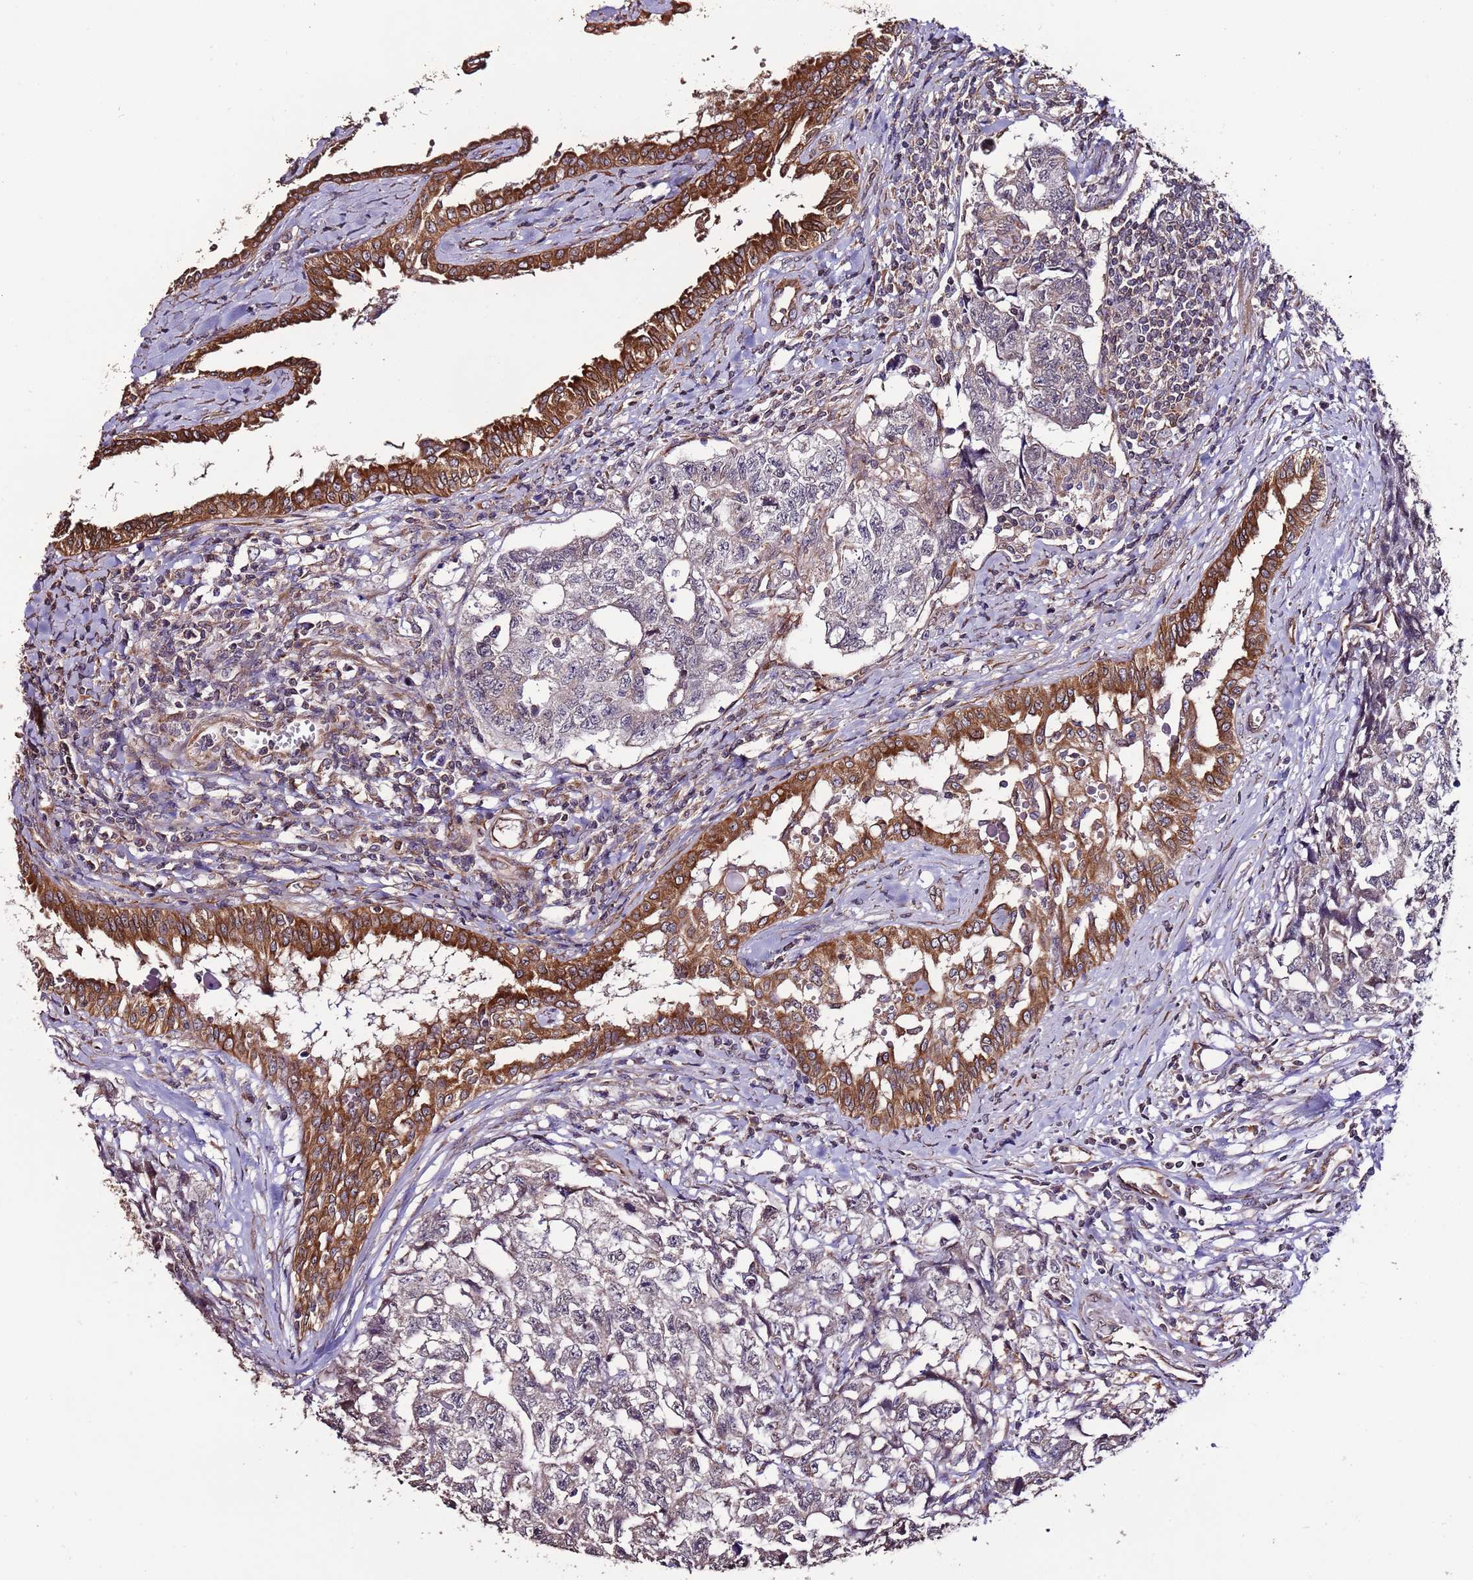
{"staining": {"intensity": "strong", "quantity": "25%-75%", "location": "cytoplasmic/membranous"}, "tissue": "testis cancer", "cell_type": "Tumor cells", "image_type": "cancer", "snomed": [{"axis": "morphology", "description": "Carcinoma, Embryonal, NOS"}, {"axis": "topography", "description": "Testis"}], "caption": "A brown stain highlights strong cytoplasmic/membranous positivity of a protein in embryonal carcinoma (testis) tumor cells.", "gene": "SLC41A3", "patient": {"sex": "male", "age": 31}}